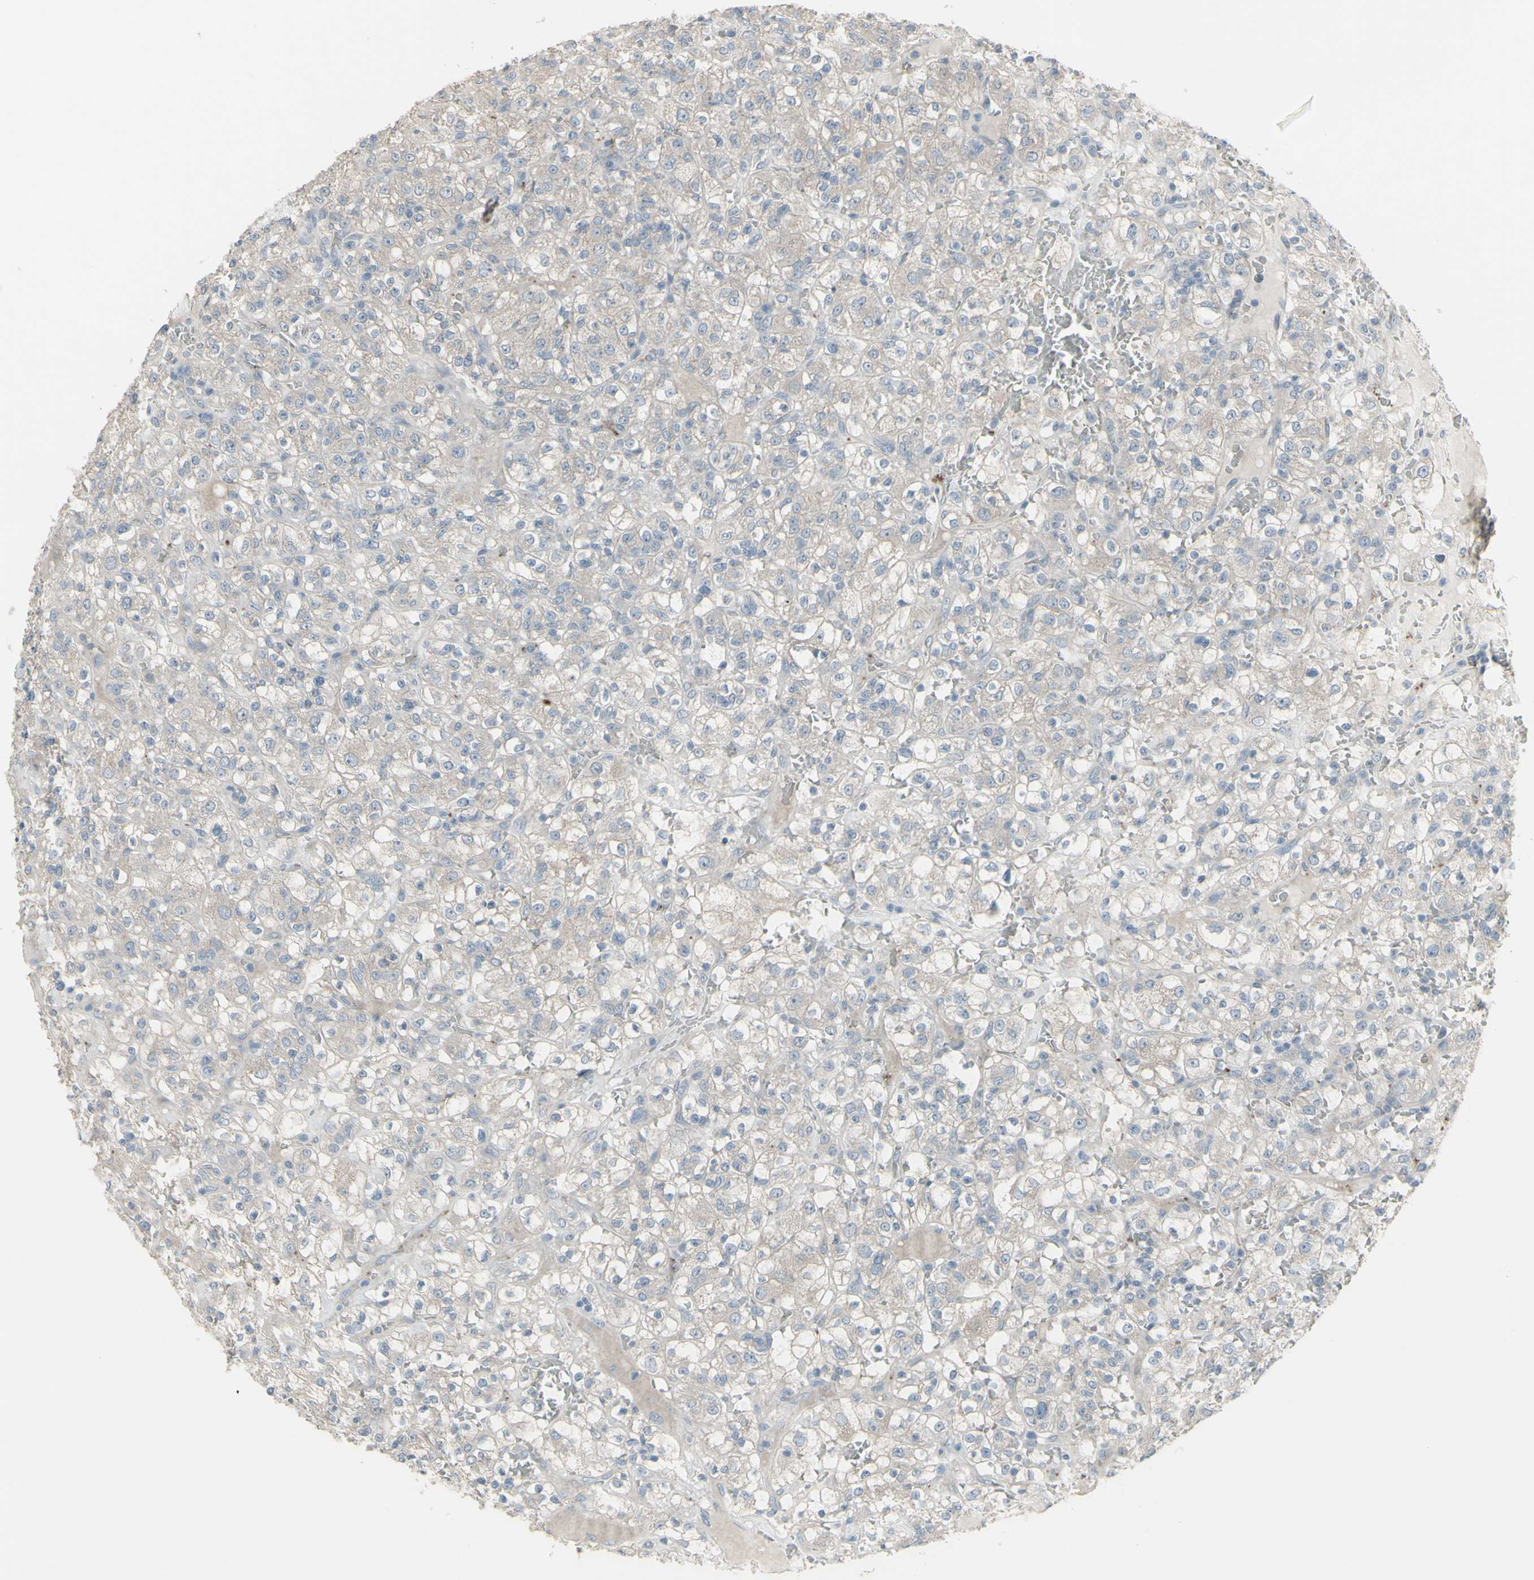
{"staining": {"intensity": "negative", "quantity": "none", "location": "none"}, "tissue": "renal cancer", "cell_type": "Tumor cells", "image_type": "cancer", "snomed": [{"axis": "morphology", "description": "Normal tissue, NOS"}, {"axis": "morphology", "description": "Adenocarcinoma, NOS"}, {"axis": "topography", "description": "Kidney"}], "caption": "Immunohistochemistry (IHC) of human adenocarcinoma (renal) reveals no positivity in tumor cells.", "gene": "CD79B", "patient": {"sex": "female", "age": 72}}